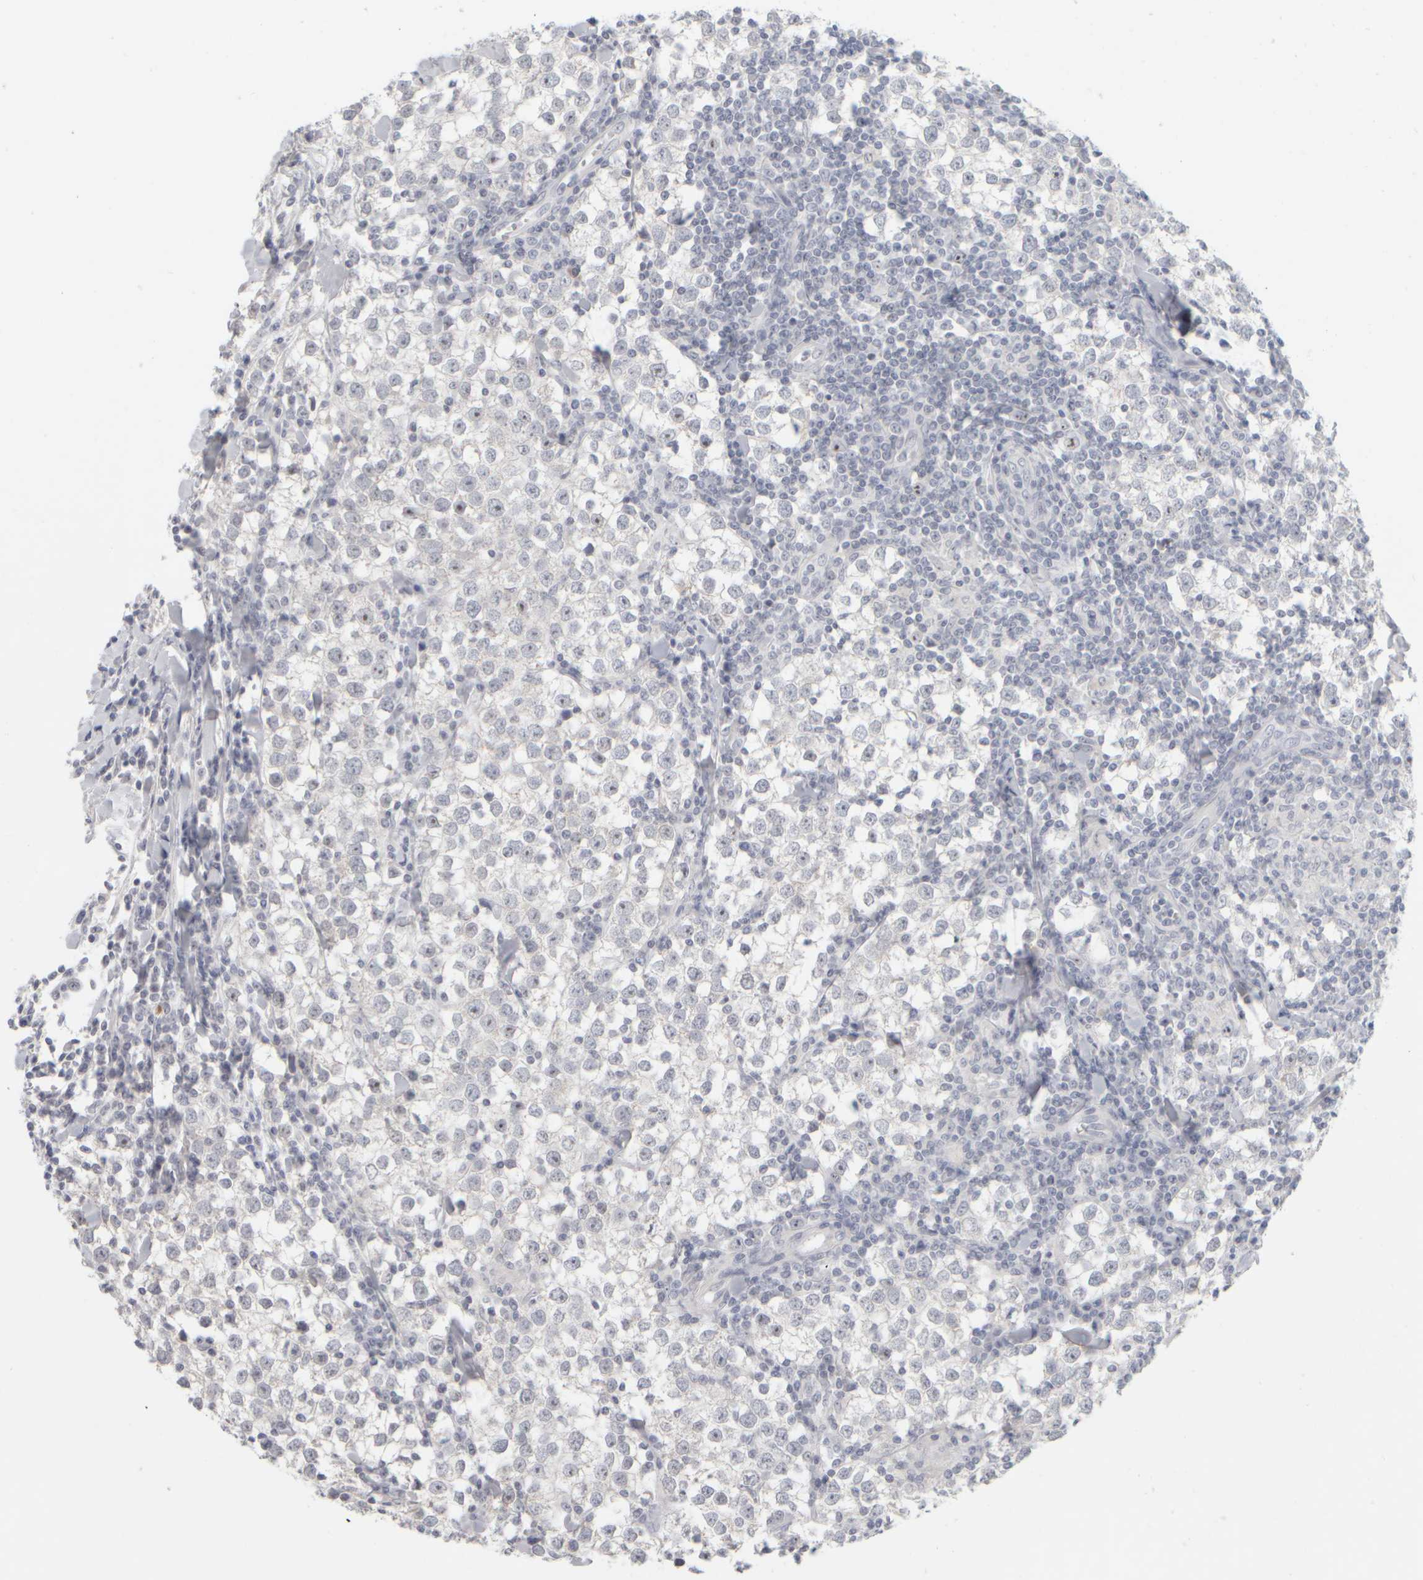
{"staining": {"intensity": "moderate", "quantity": "<25%", "location": "nuclear"}, "tissue": "testis cancer", "cell_type": "Tumor cells", "image_type": "cancer", "snomed": [{"axis": "morphology", "description": "Seminoma, NOS"}, {"axis": "morphology", "description": "Carcinoma, Embryonal, NOS"}, {"axis": "topography", "description": "Testis"}], "caption": "Tumor cells demonstrate moderate nuclear expression in about <25% of cells in testis seminoma.", "gene": "DCXR", "patient": {"sex": "male", "age": 36}}